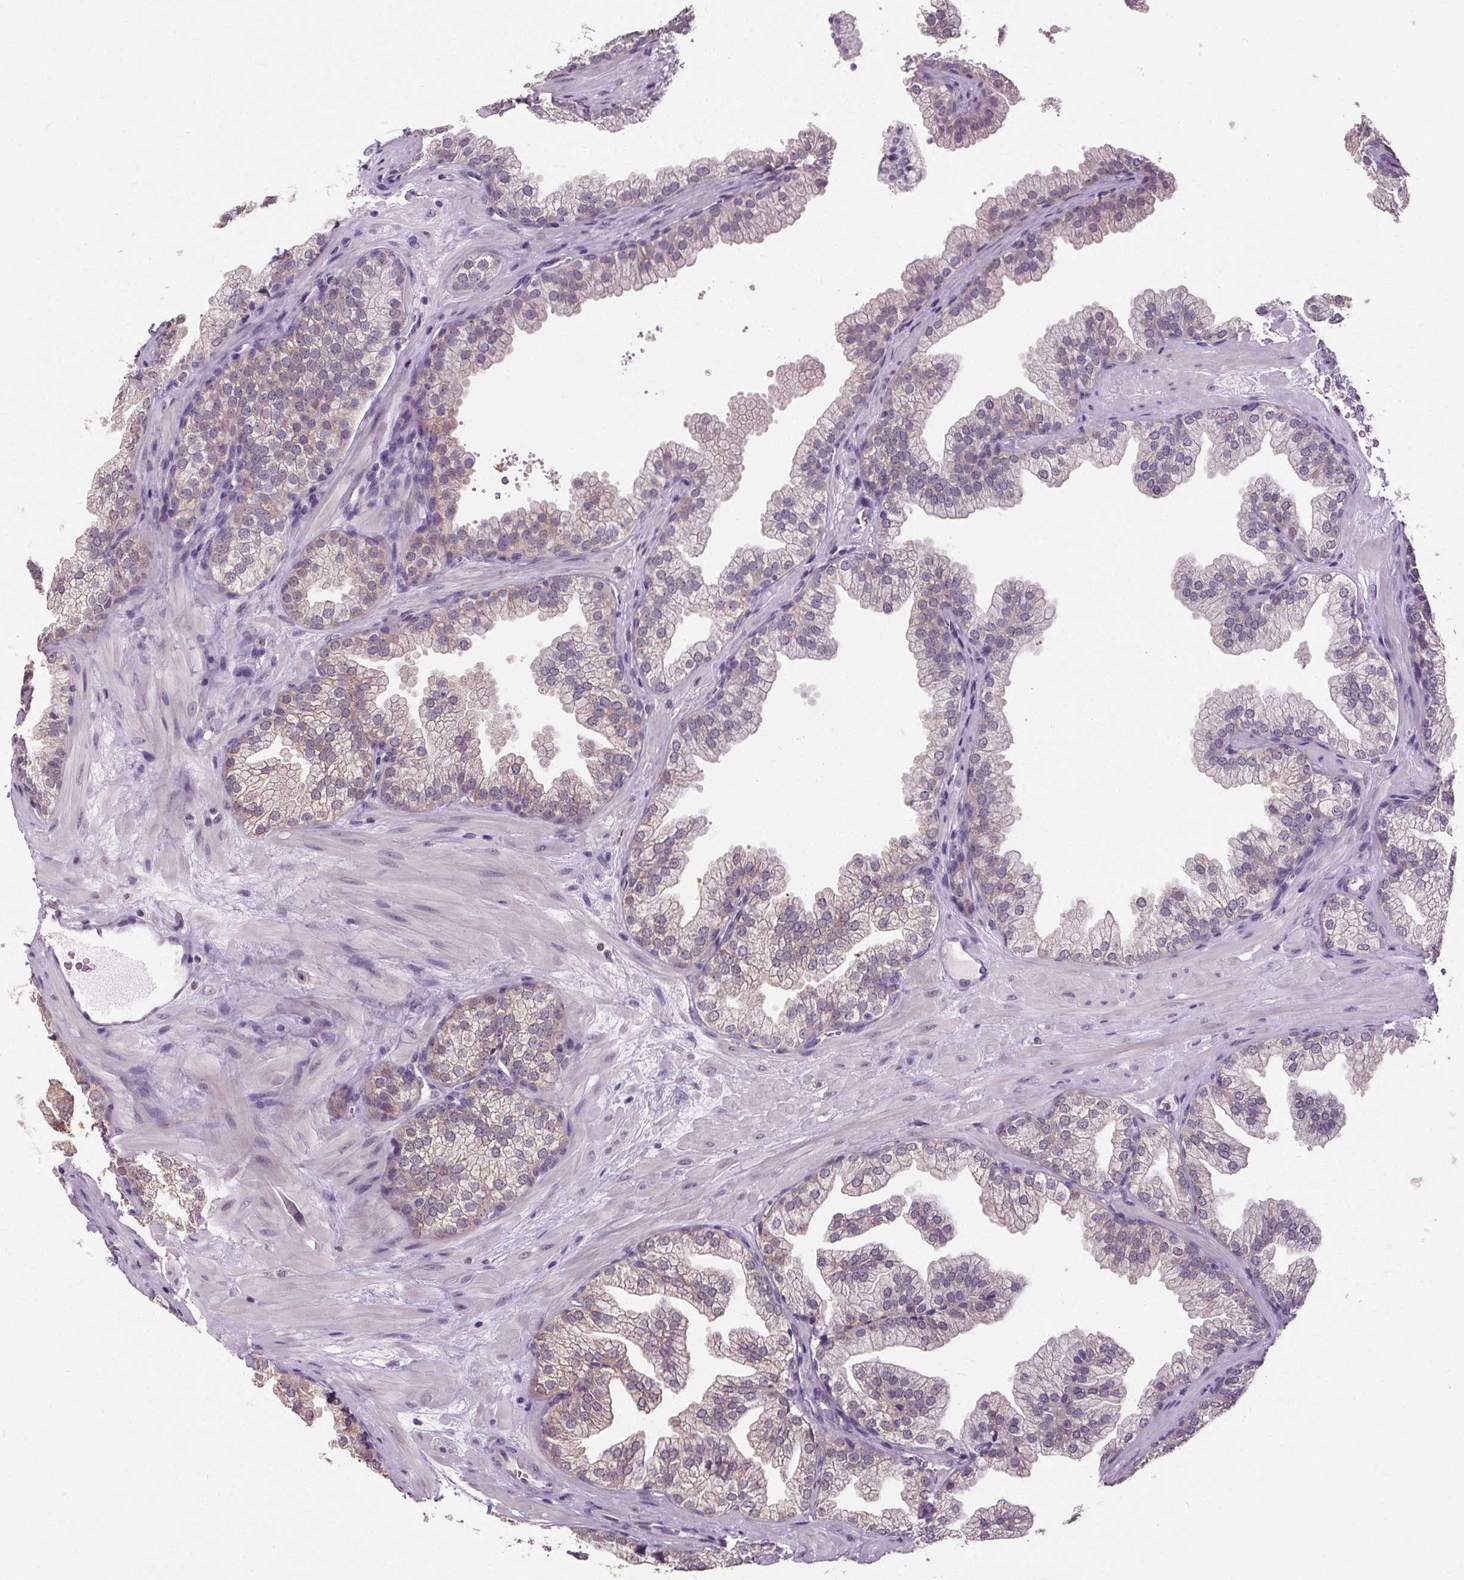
{"staining": {"intensity": "weak", "quantity": "<25%", "location": "cytoplasmic/membranous"}, "tissue": "prostate", "cell_type": "Glandular cells", "image_type": "normal", "snomed": [{"axis": "morphology", "description": "Normal tissue, NOS"}, {"axis": "topography", "description": "Prostate"}], "caption": "DAB immunohistochemical staining of unremarkable prostate demonstrates no significant positivity in glandular cells.", "gene": "SLC2A9", "patient": {"sex": "male", "age": 37}}